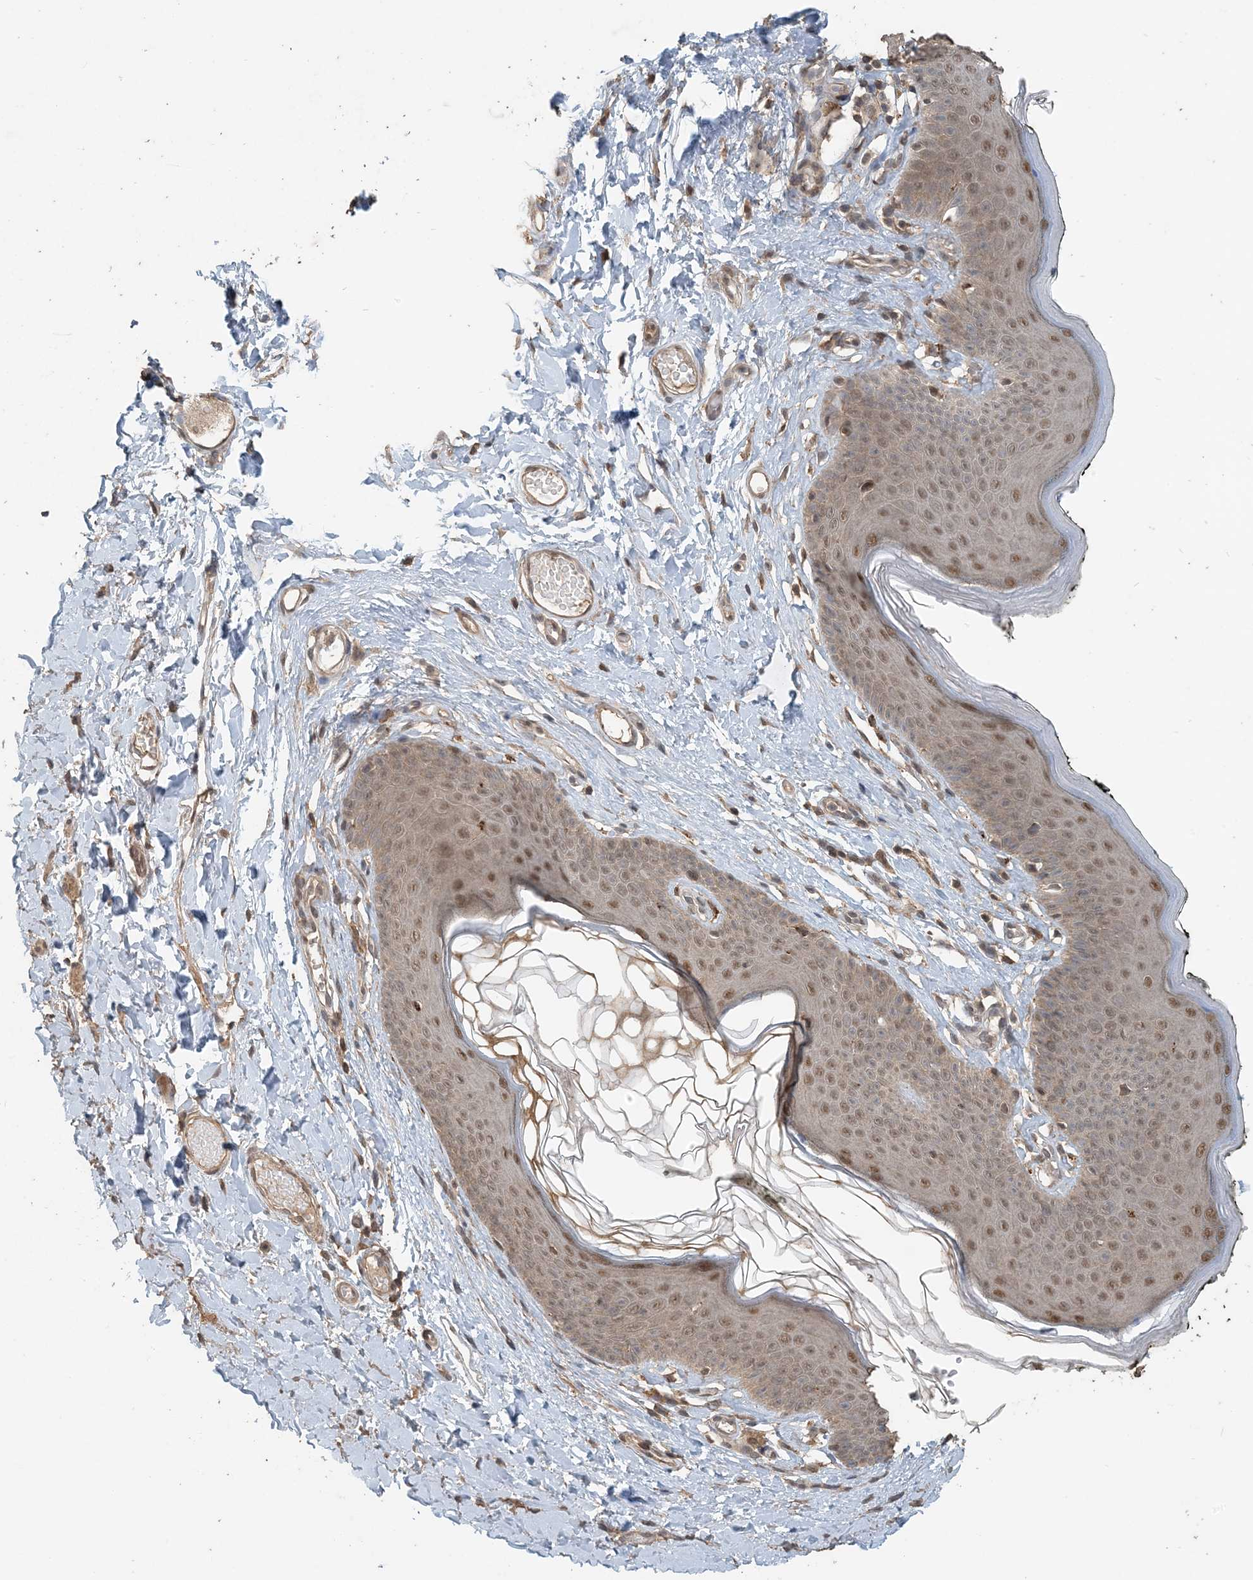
{"staining": {"intensity": "moderate", "quantity": "<25%", "location": "nuclear"}, "tissue": "skin", "cell_type": "Epidermal cells", "image_type": "normal", "snomed": [{"axis": "morphology", "description": "Normal tissue, NOS"}, {"axis": "morphology", "description": "Inflammation, NOS"}, {"axis": "topography", "description": "Vulva"}], "caption": "Immunohistochemical staining of normal human skin reveals low levels of moderate nuclear staining in approximately <25% of epidermal cells.", "gene": "ZC3H12A", "patient": {"sex": "female", "age": 84}}